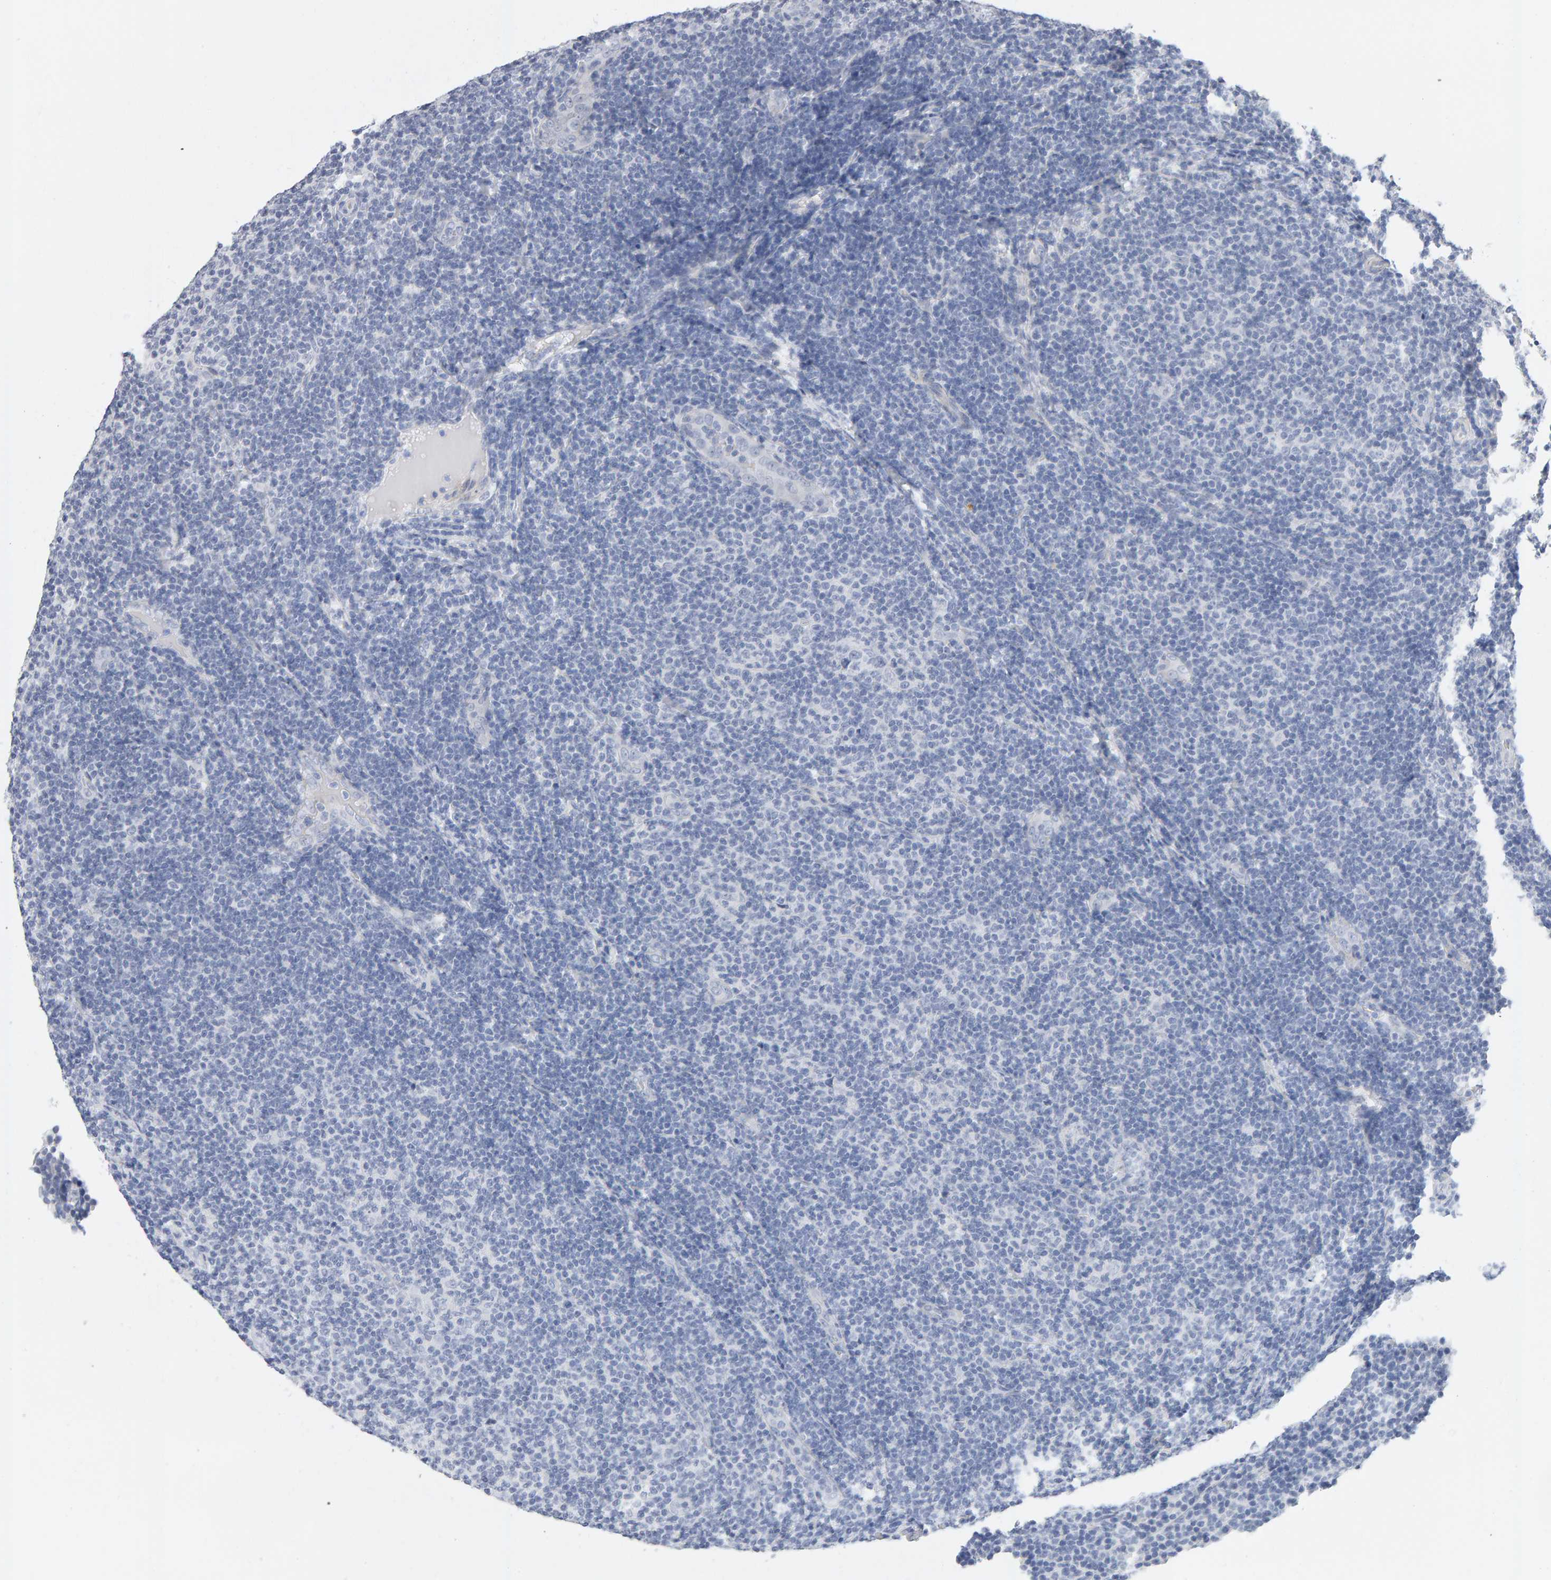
{"staining": {"intensity": "negative", "quantity": "none", "location": "none"}, "tissue": "lymphoma", "cell_type": "Tumor cells", "image_type": "cancer", "snomed": [{"axis": "morphology", "description": "Malignant lymphoma, non-Hodgkin's type, Low grade"}, {"axis": "topography", "description": "Lymph node"}], "caption": "Immunohistochemistry (IHC) of lymphoma displays no expression in tumor cells.", "gene": "HNF4A", "patient": {"sex": "male", "age": 83}}